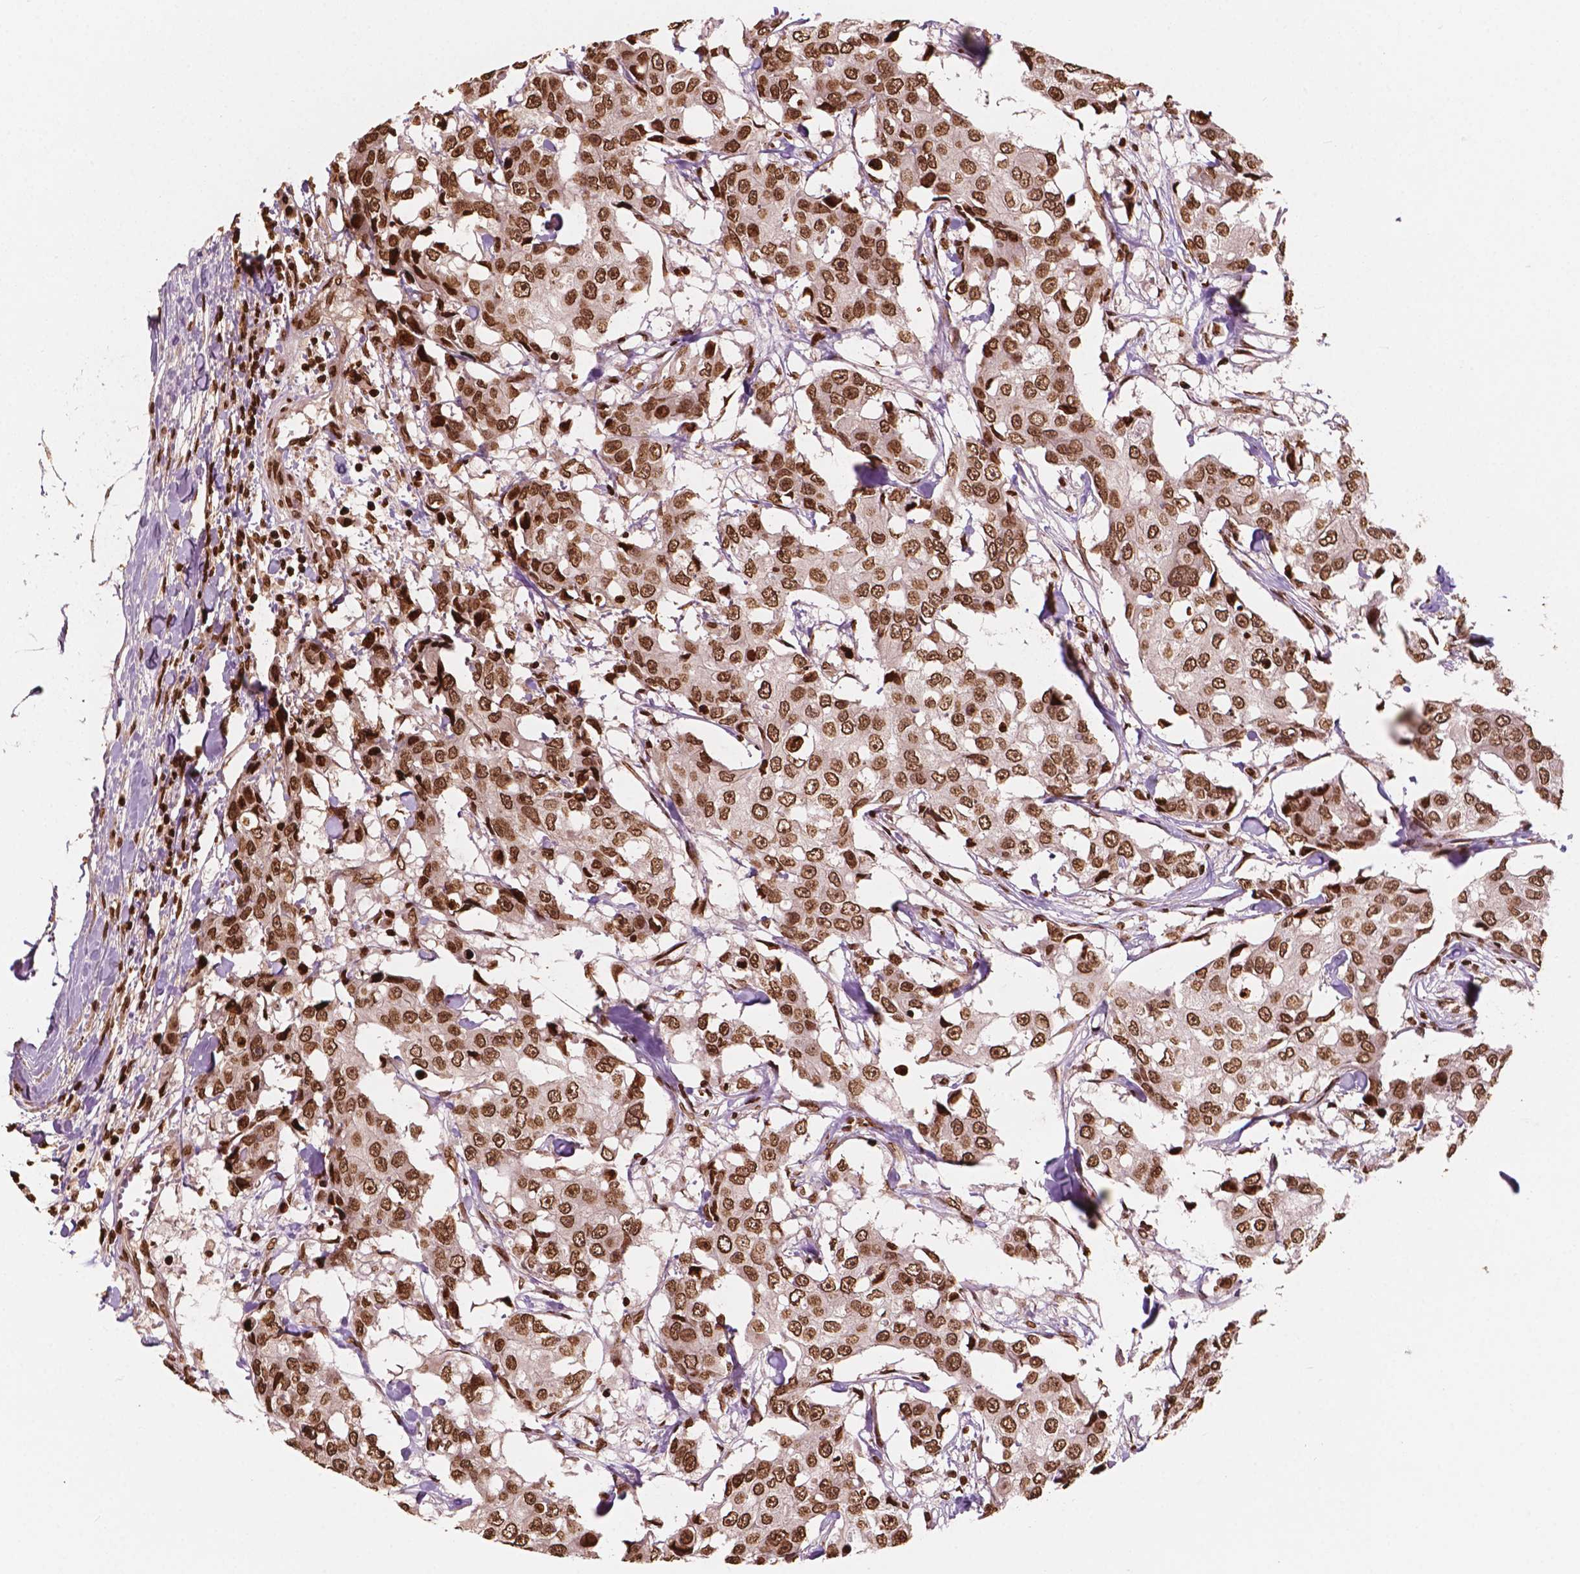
{"staining": {"intensity": "strong", "quantity": ">75%", "location": "nuclear"}, "tissue": "breast cancer", "cell_type": "Tumor cells", "image_type": "cancer", "snomed": [{"axis": "morphology", "description": "Duct carcinoma"}, {"axis": "topography", "description": "Breast"}], "caption": "This micrograph demonstrates immunohistochemistry (IHC) staining of human breast cancer, with high strong nuclear positivity in about >75% of tumor cells.", "gene": "H3C7", "patient": {"sex": "female", "age": 27}}